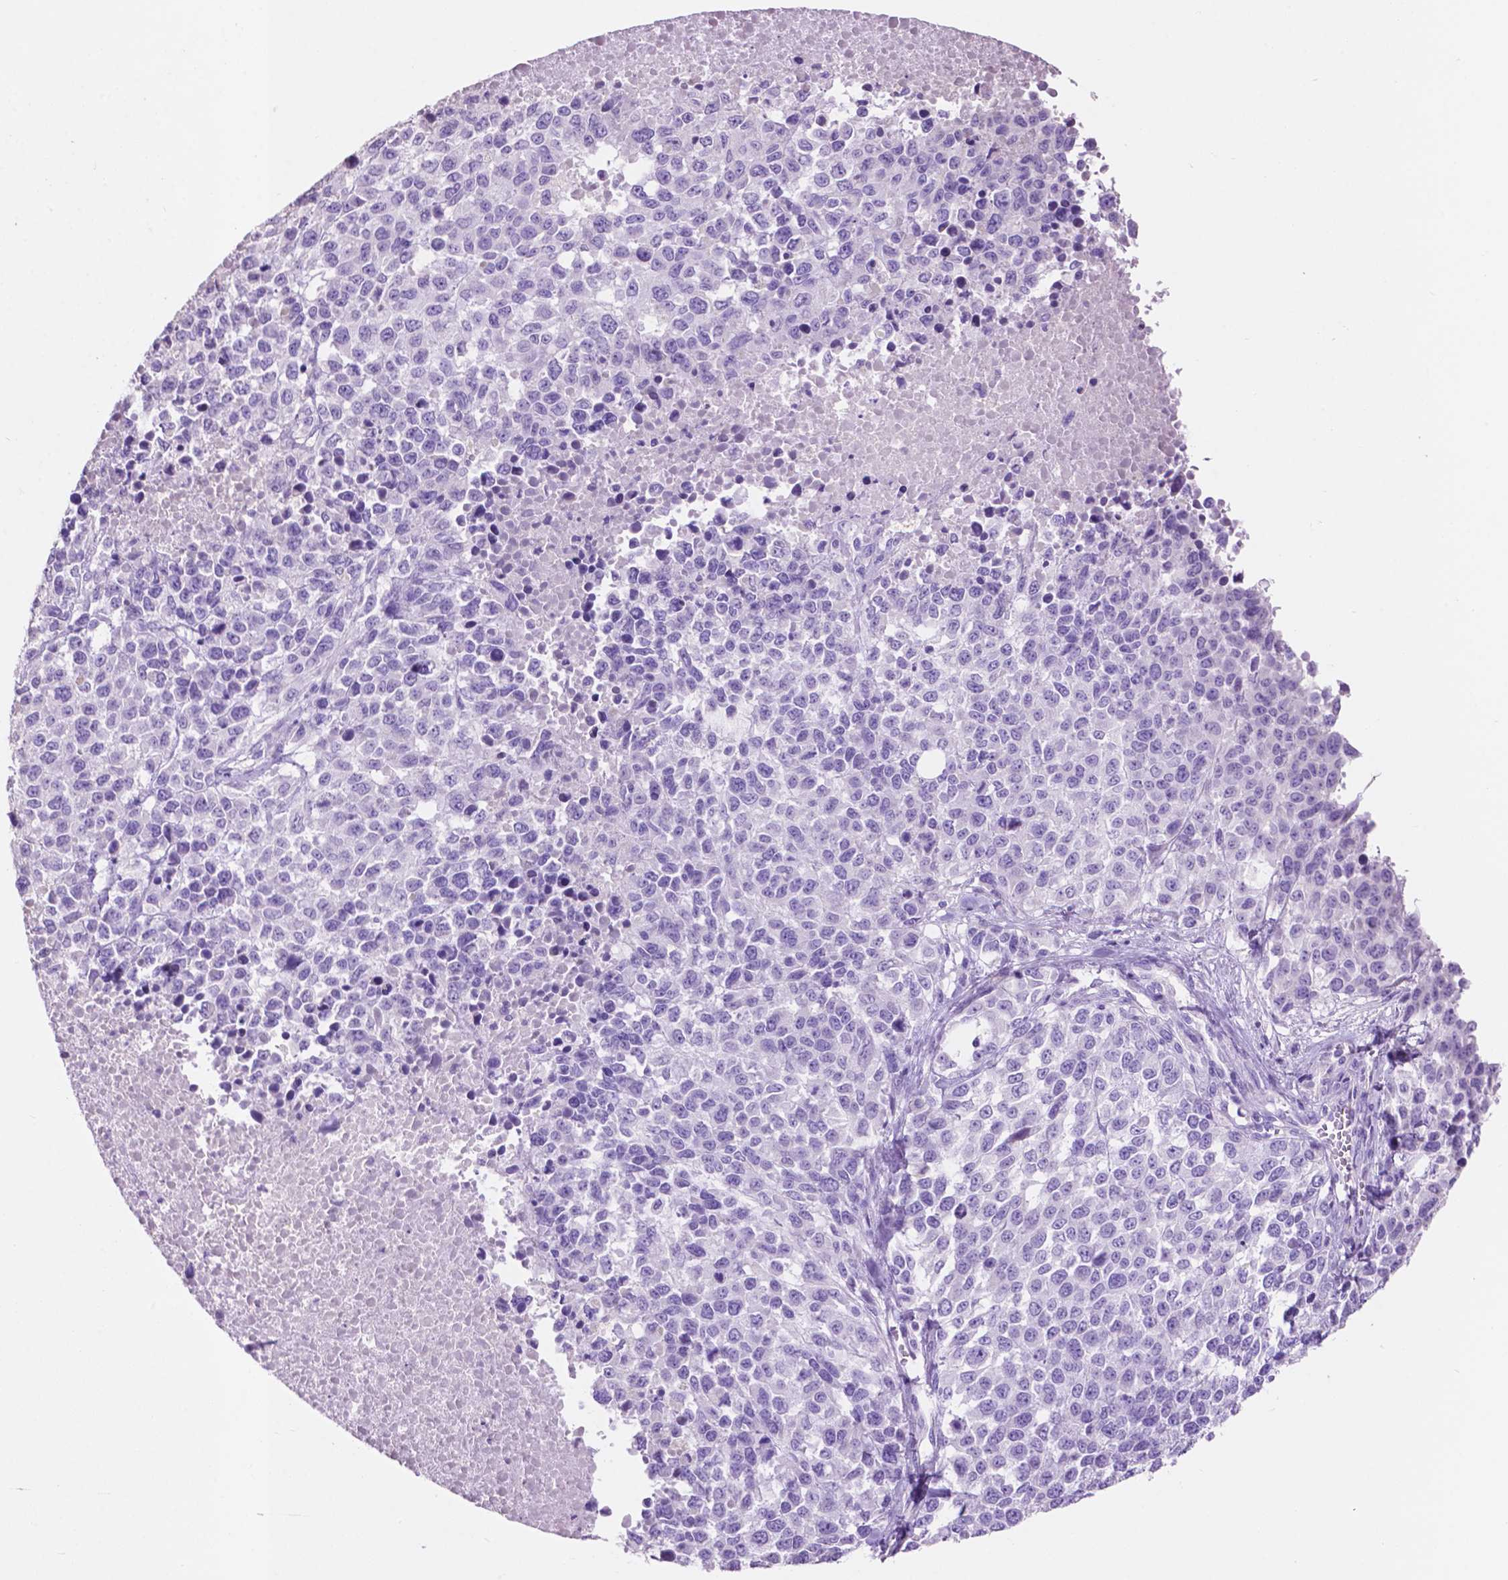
{"staining": {"intensity": "negative", "quantity": "none", "location": "none"}, "tissue": "melanoma", "cell_type": "Tumor cells", "image_type": "cancer", "snomed": [{"axis": "morphology", "description": "Malignant melanoma, Metastatic site"}, {"axis": "topography", "description": "Skin"}], "caption": "Histopathology image shows no significant protein staining in tumor cells of melanoma.", "gene": "CLDN17", "patient": {"sex": "male", "age": 84}}